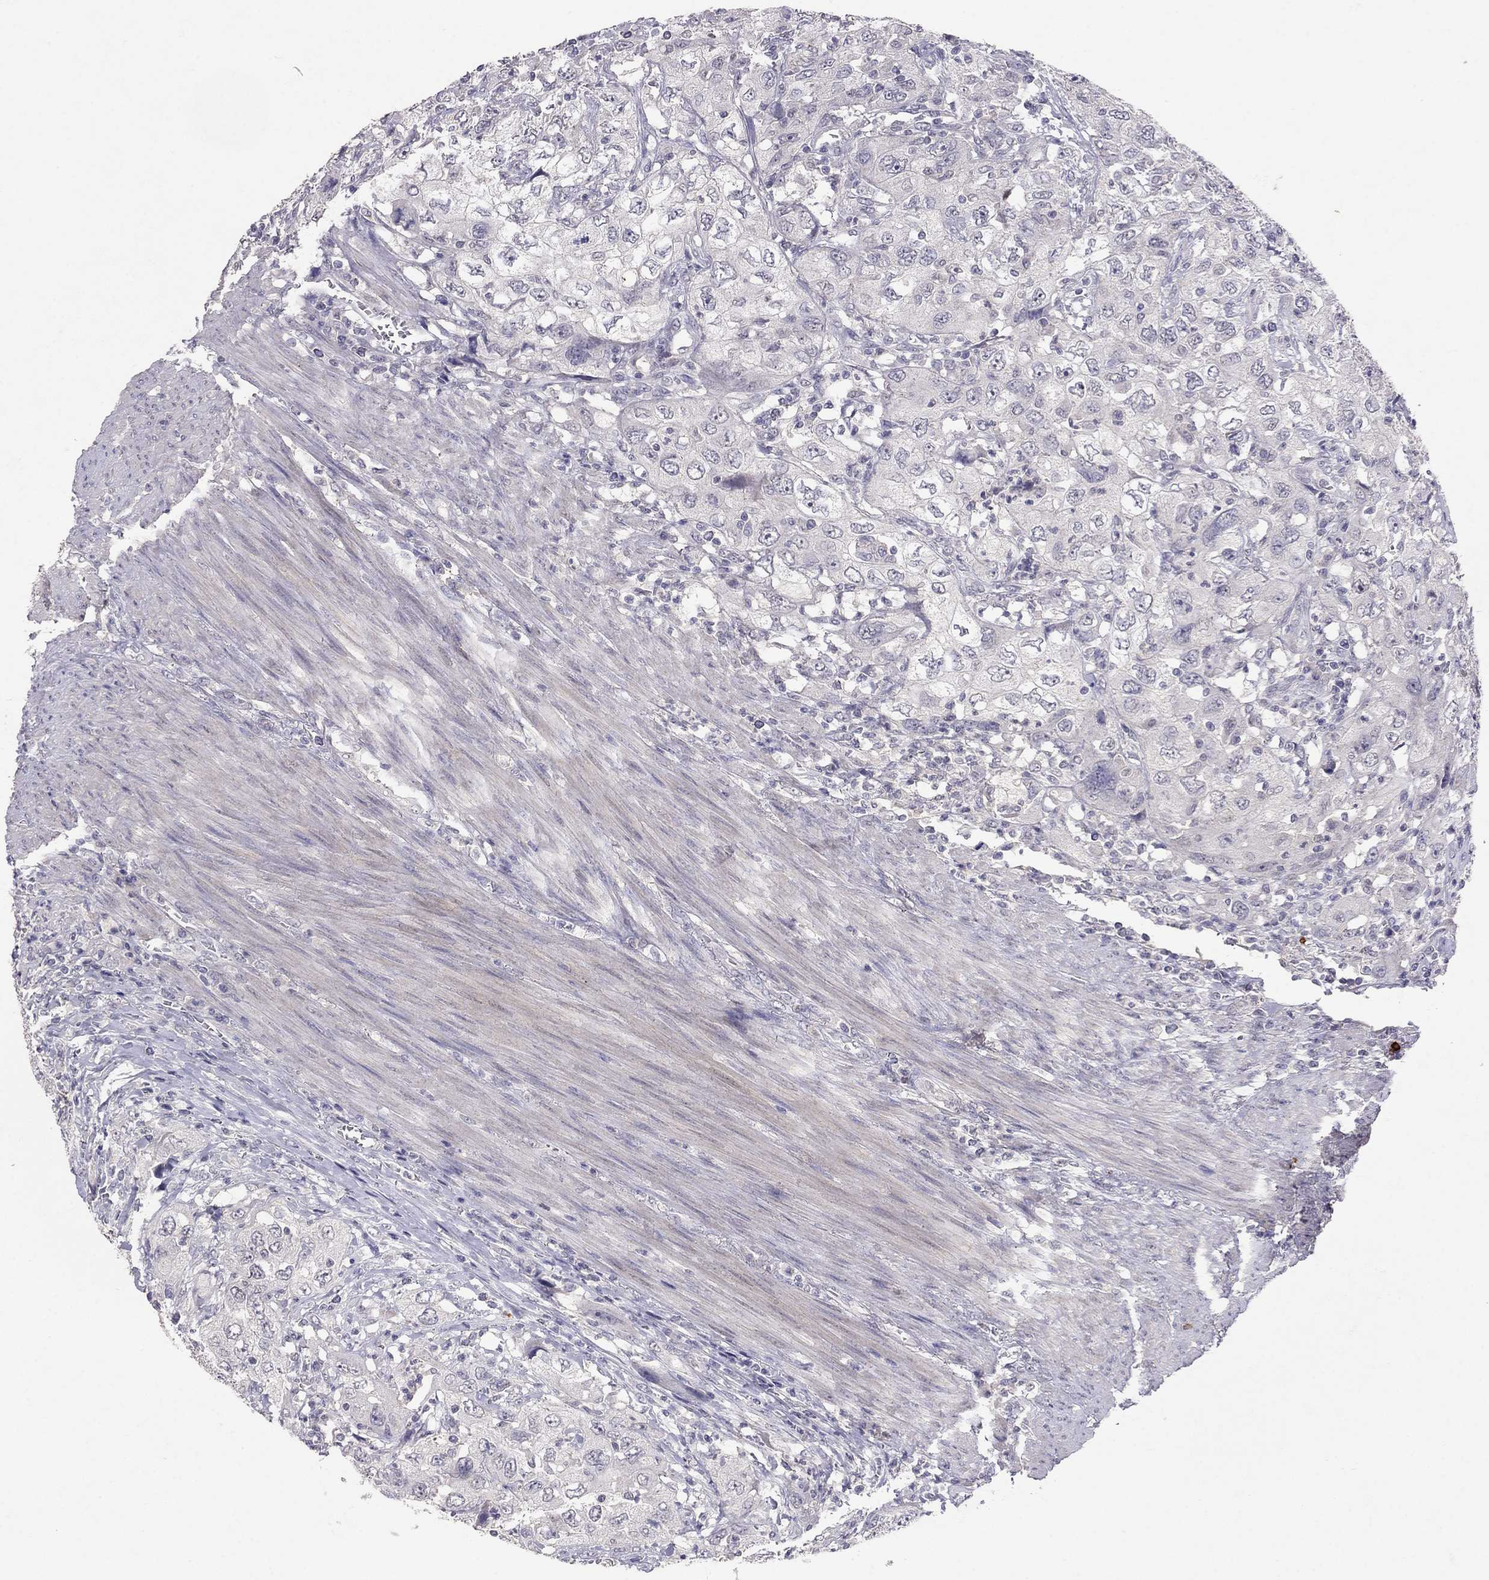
{"staining": {"intensity": "negative", "quantity": "none", "location": "none"}, "tissue": "urothelial cancer", "cell_type": "Tumor cells", "image_type": "cancer", "snomed": [{"axis": "morphology", "description": "Urothelial carcinoma, High grade"}, {"axis": "topography", "description": "Urinary bladder"}], "caption": "Tumor cells are negative for protein expression in human urothelial cancer. The staining was performed using DAB to visualize the protein expression in brown, while the nuclei were stained in blue with hematoxylin (Magnification: 20x).", "gene": "FST", "patient": {"sex": "male", "age": 76}}